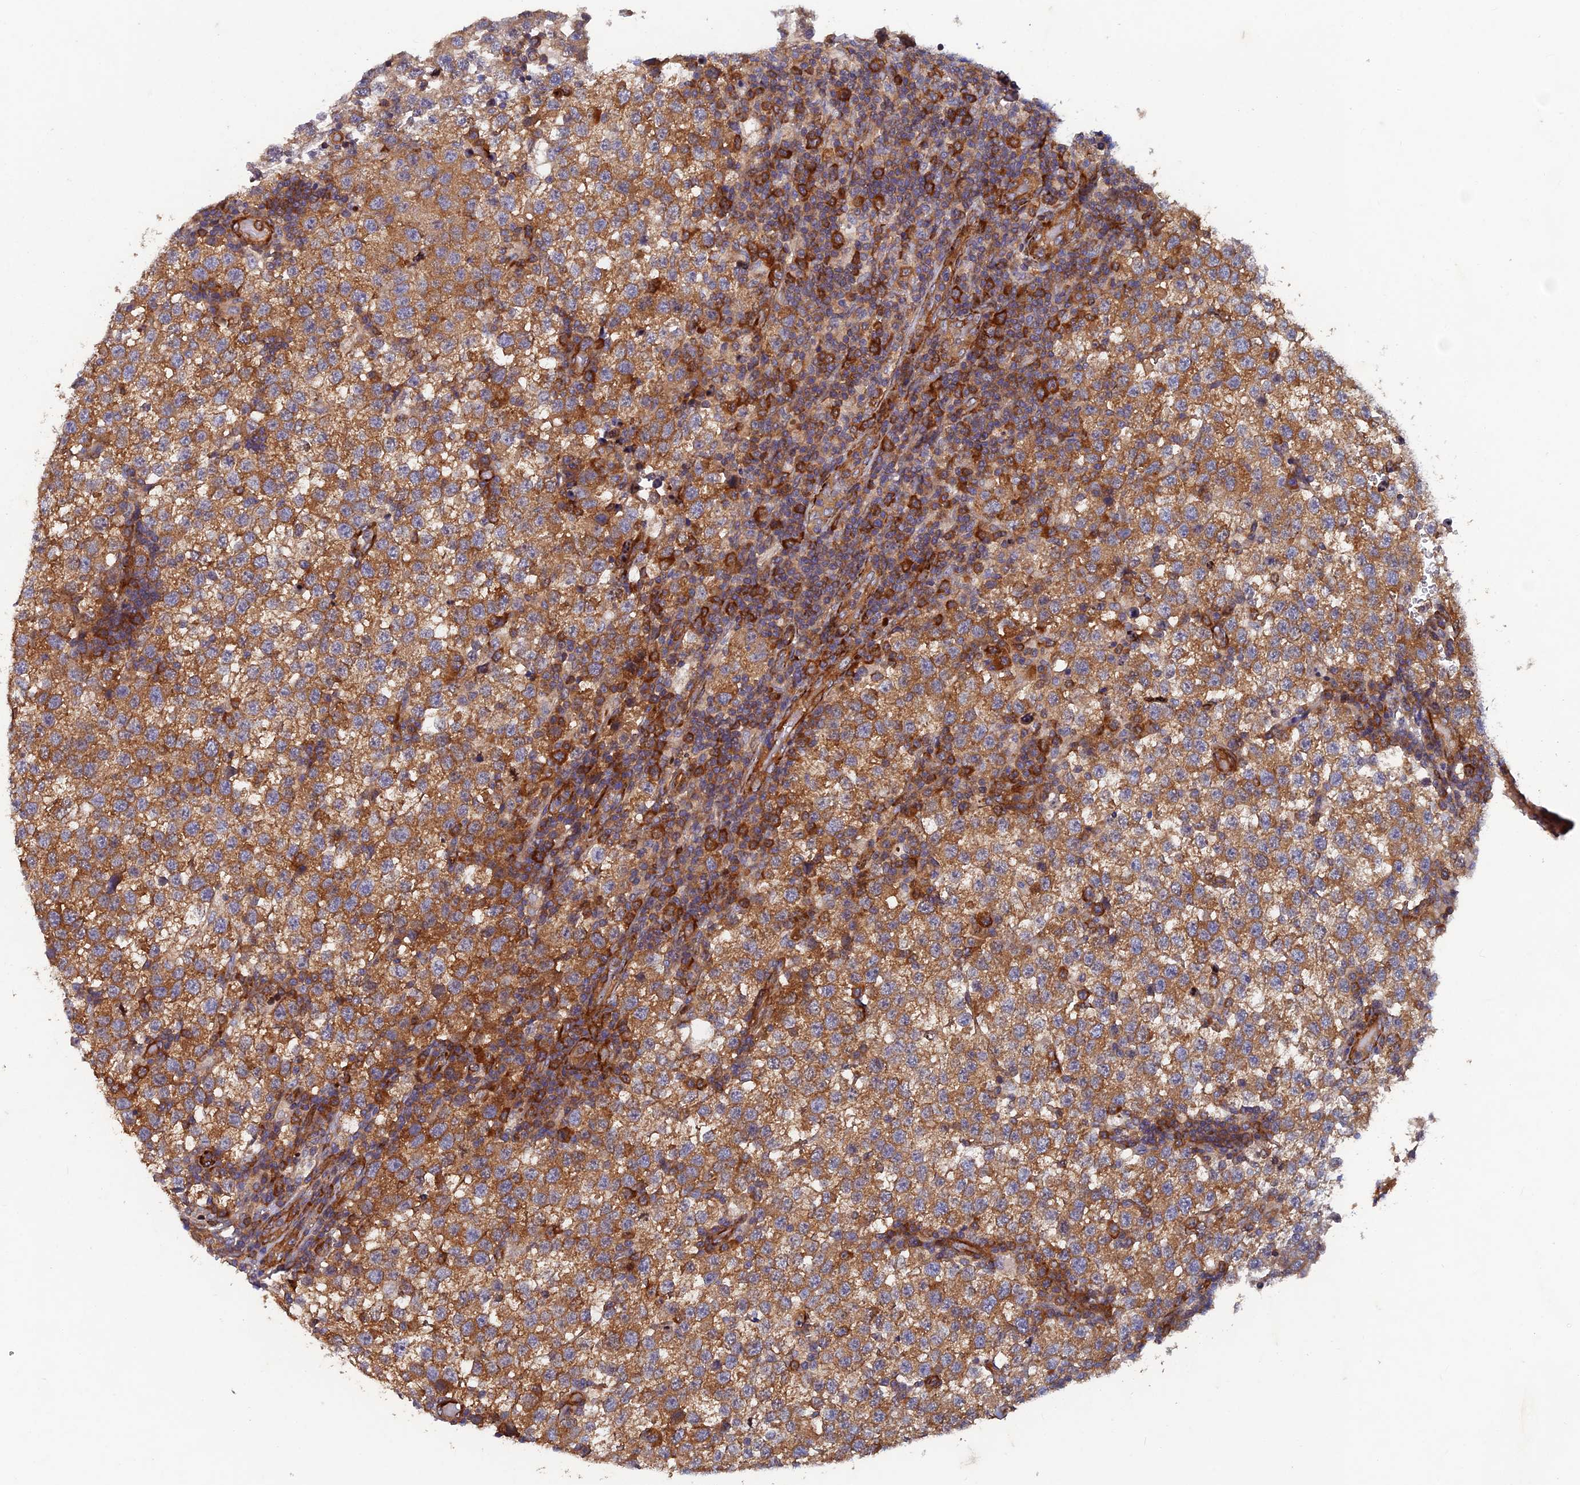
{"staining": {"intensity": "moderate", "quantity": ">75%", "location": "cytoplasmic/membranous"}, "tissue": "testis cancer", "cell_type": "Tumor cells", "image_type": "cancer", "snomed": [{"axis": "morphology", "description": "Seminoma, NOS"}, {"axis": "topography", "description": "Testis"}], "caption": "Moderate cytoplasmic/membranous staining is appreciated in about >75% of tumor cells in testis seminoma.", "gene": "NCAPG", "patient": {"sex": "male", "age": 34}}